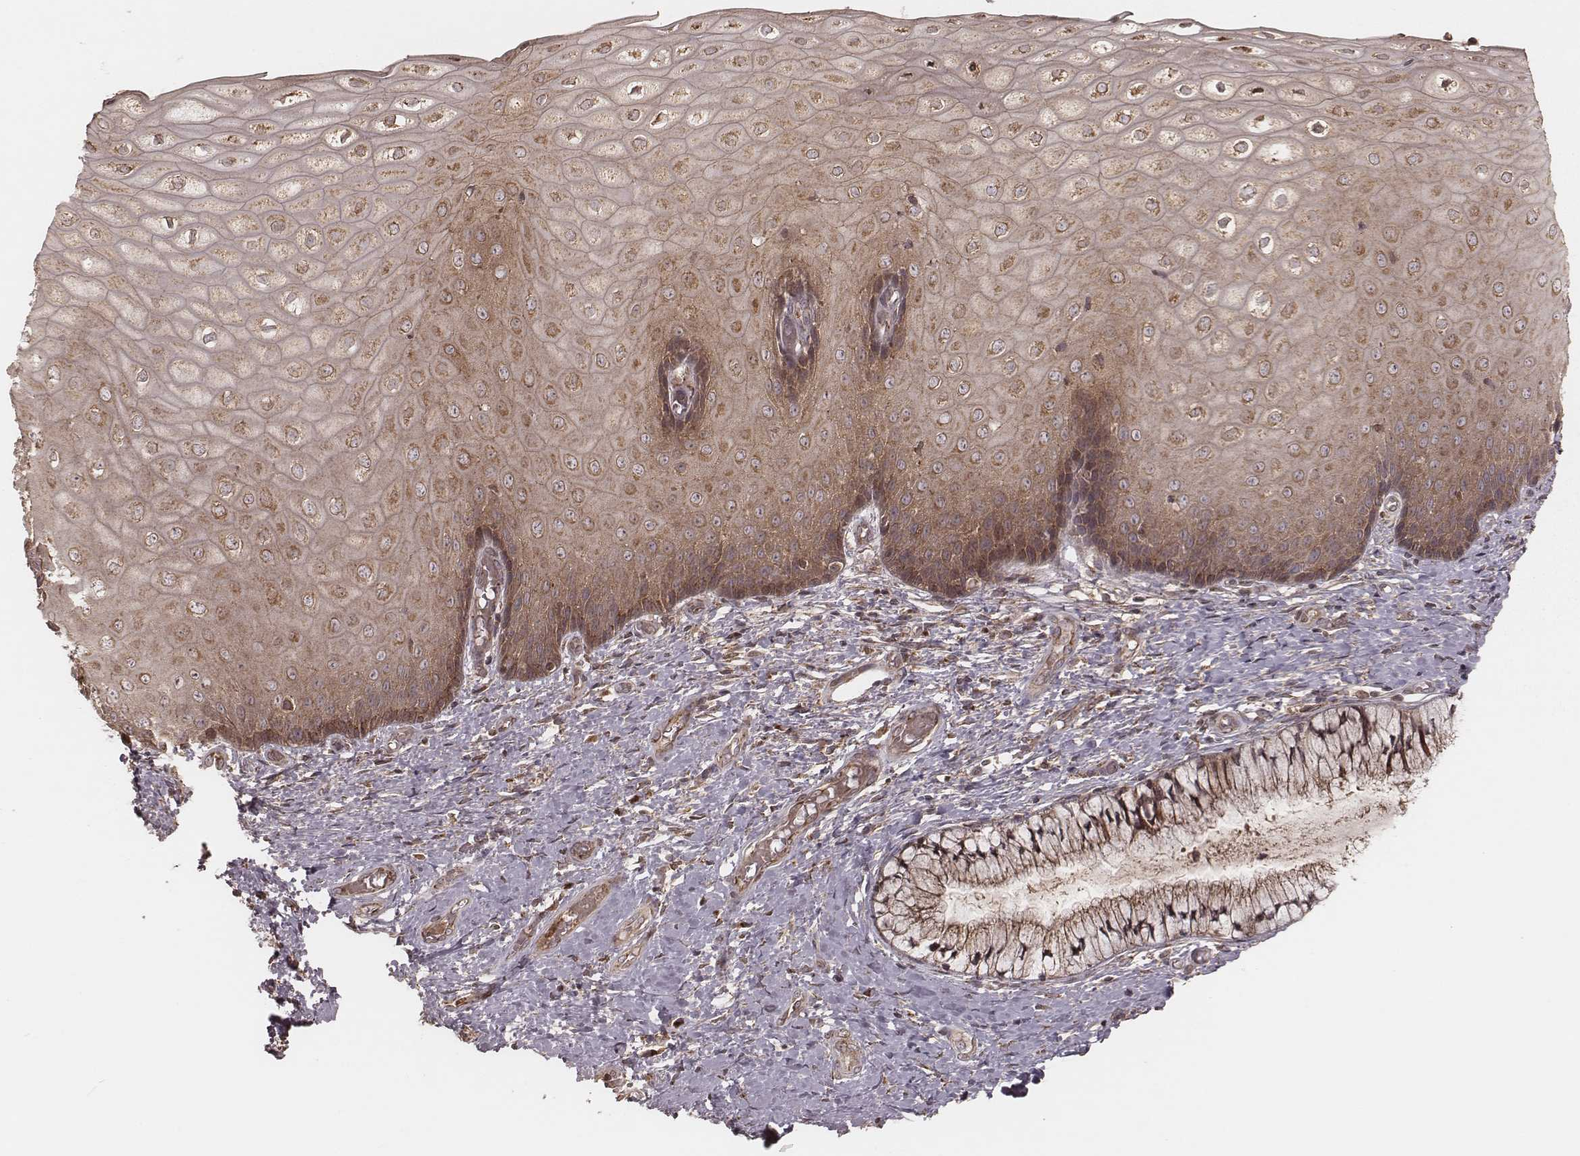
{"staining": {"intensity": "moderate", "quantity": ">75%", "location": "cytoplasmic/membranous"}, "tissue": "cervix", "cell_type": "Glandular cells", "image_type": "normal", "snomed": [{"axis": "morphology", "description": "Normal tissue, NOS"}, {"axis": "topography", "description": "Cervix"}], "caption": "Glandular cells display moderate cytoplasmic/membranous staining in about >75% of cells in benign cervix. (DAB (3,3'-diaminobenzidine) = brown stain, brightfield microscopy at high magnification).", "gene": "MYO19", "patient": {"sex": "female", "age": 37}}